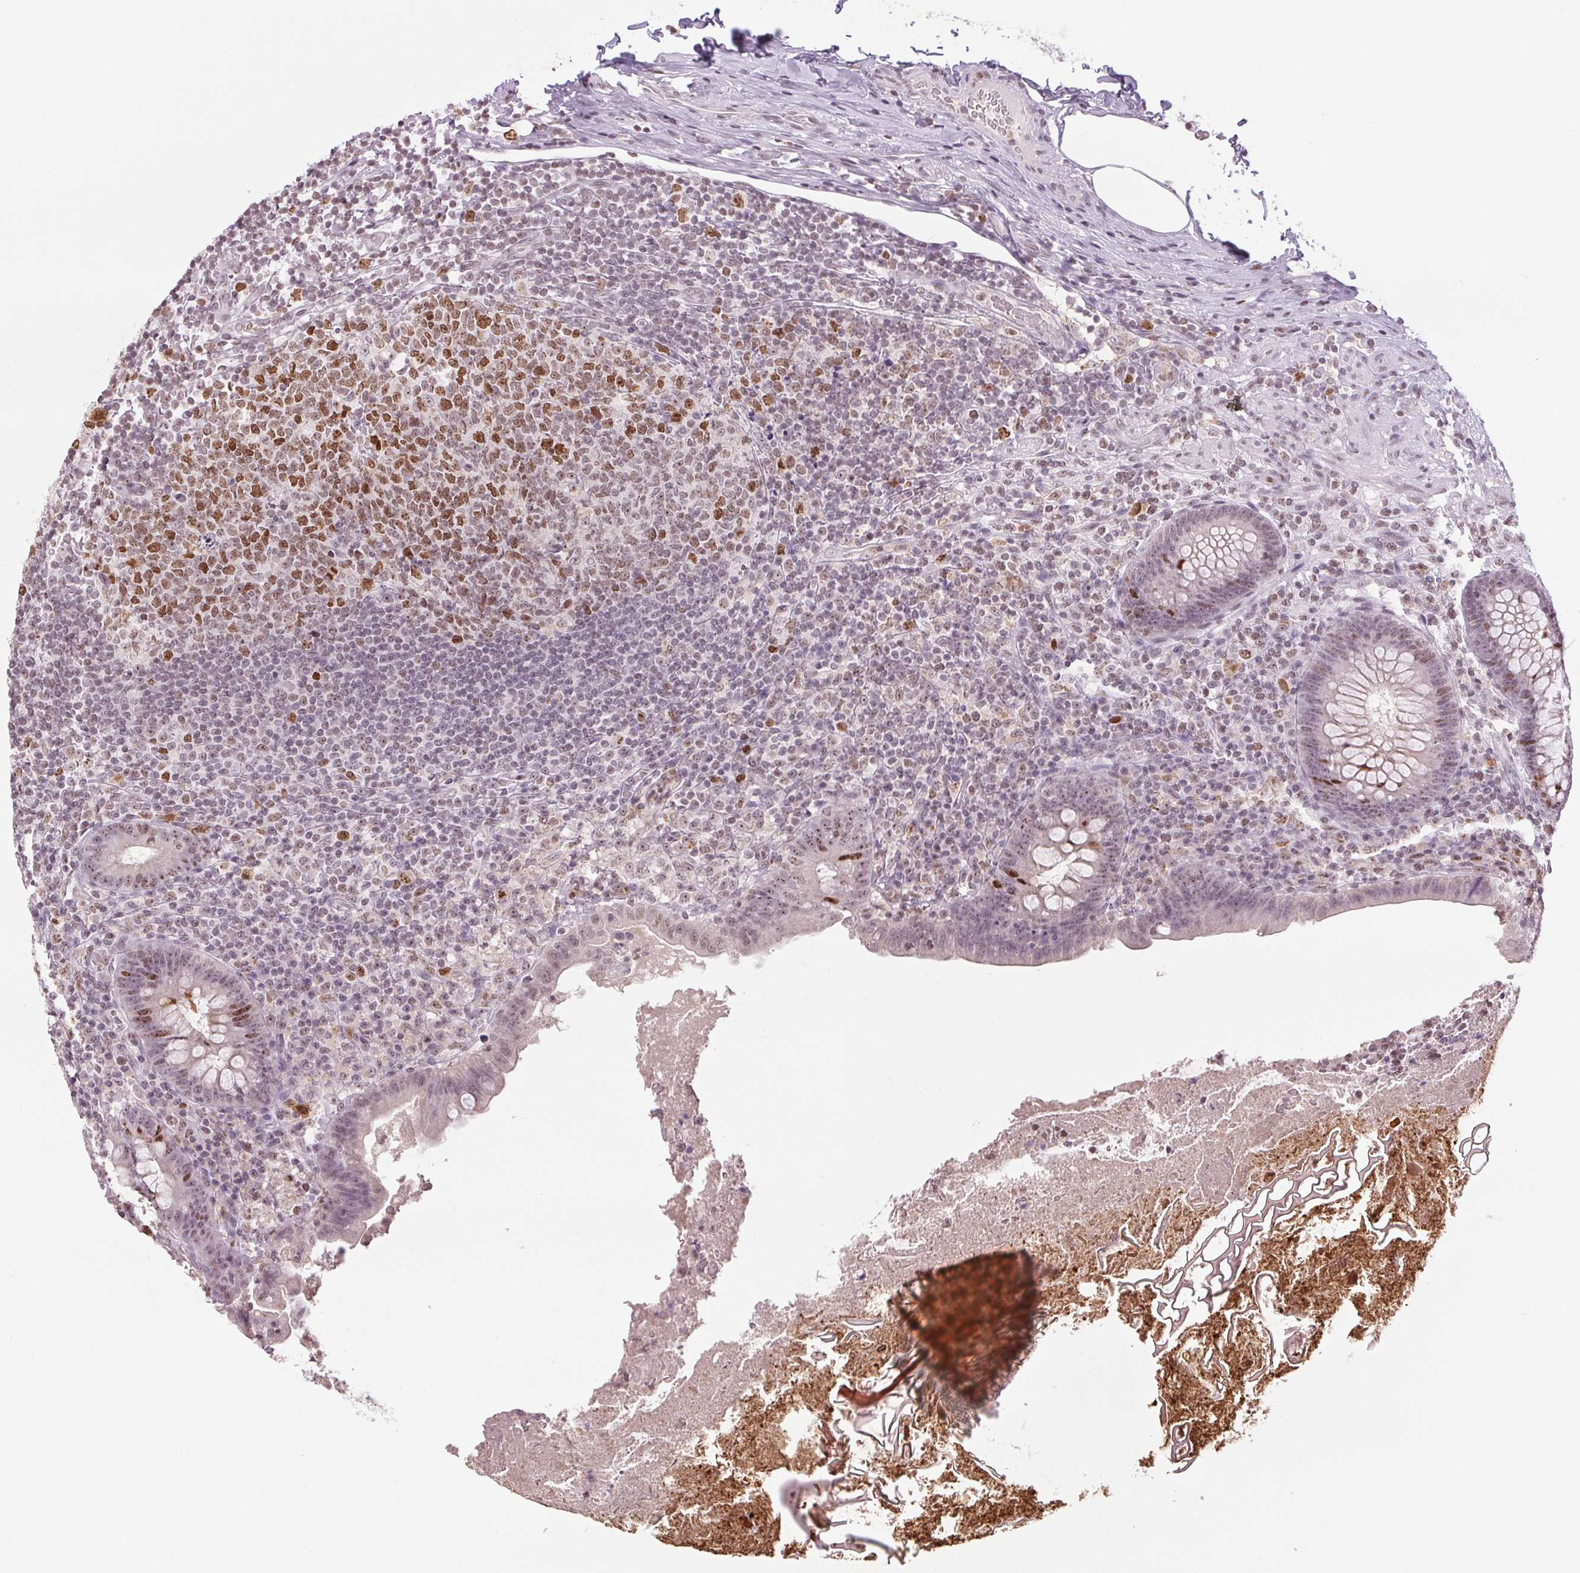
{"staining": {"intensity": "moderate", "quantity": "<25%", "location": "nuclear"}, "tissue": "appendix", "cell_type": "Glandular cells", "image_type": "normal", "snomed": [{"axis": "morphology", "description": "Normal tissue, NOS"}, {"axis": "topography", "description": "Appendix"}], "caption": "Appendix stained with immunohistochemistry (IHC) exhibits moderate nuclear expression in approximately <25% of glandular cells.", "gene": "SMIM6", "patient": {"sex": "male", "age": 47}}